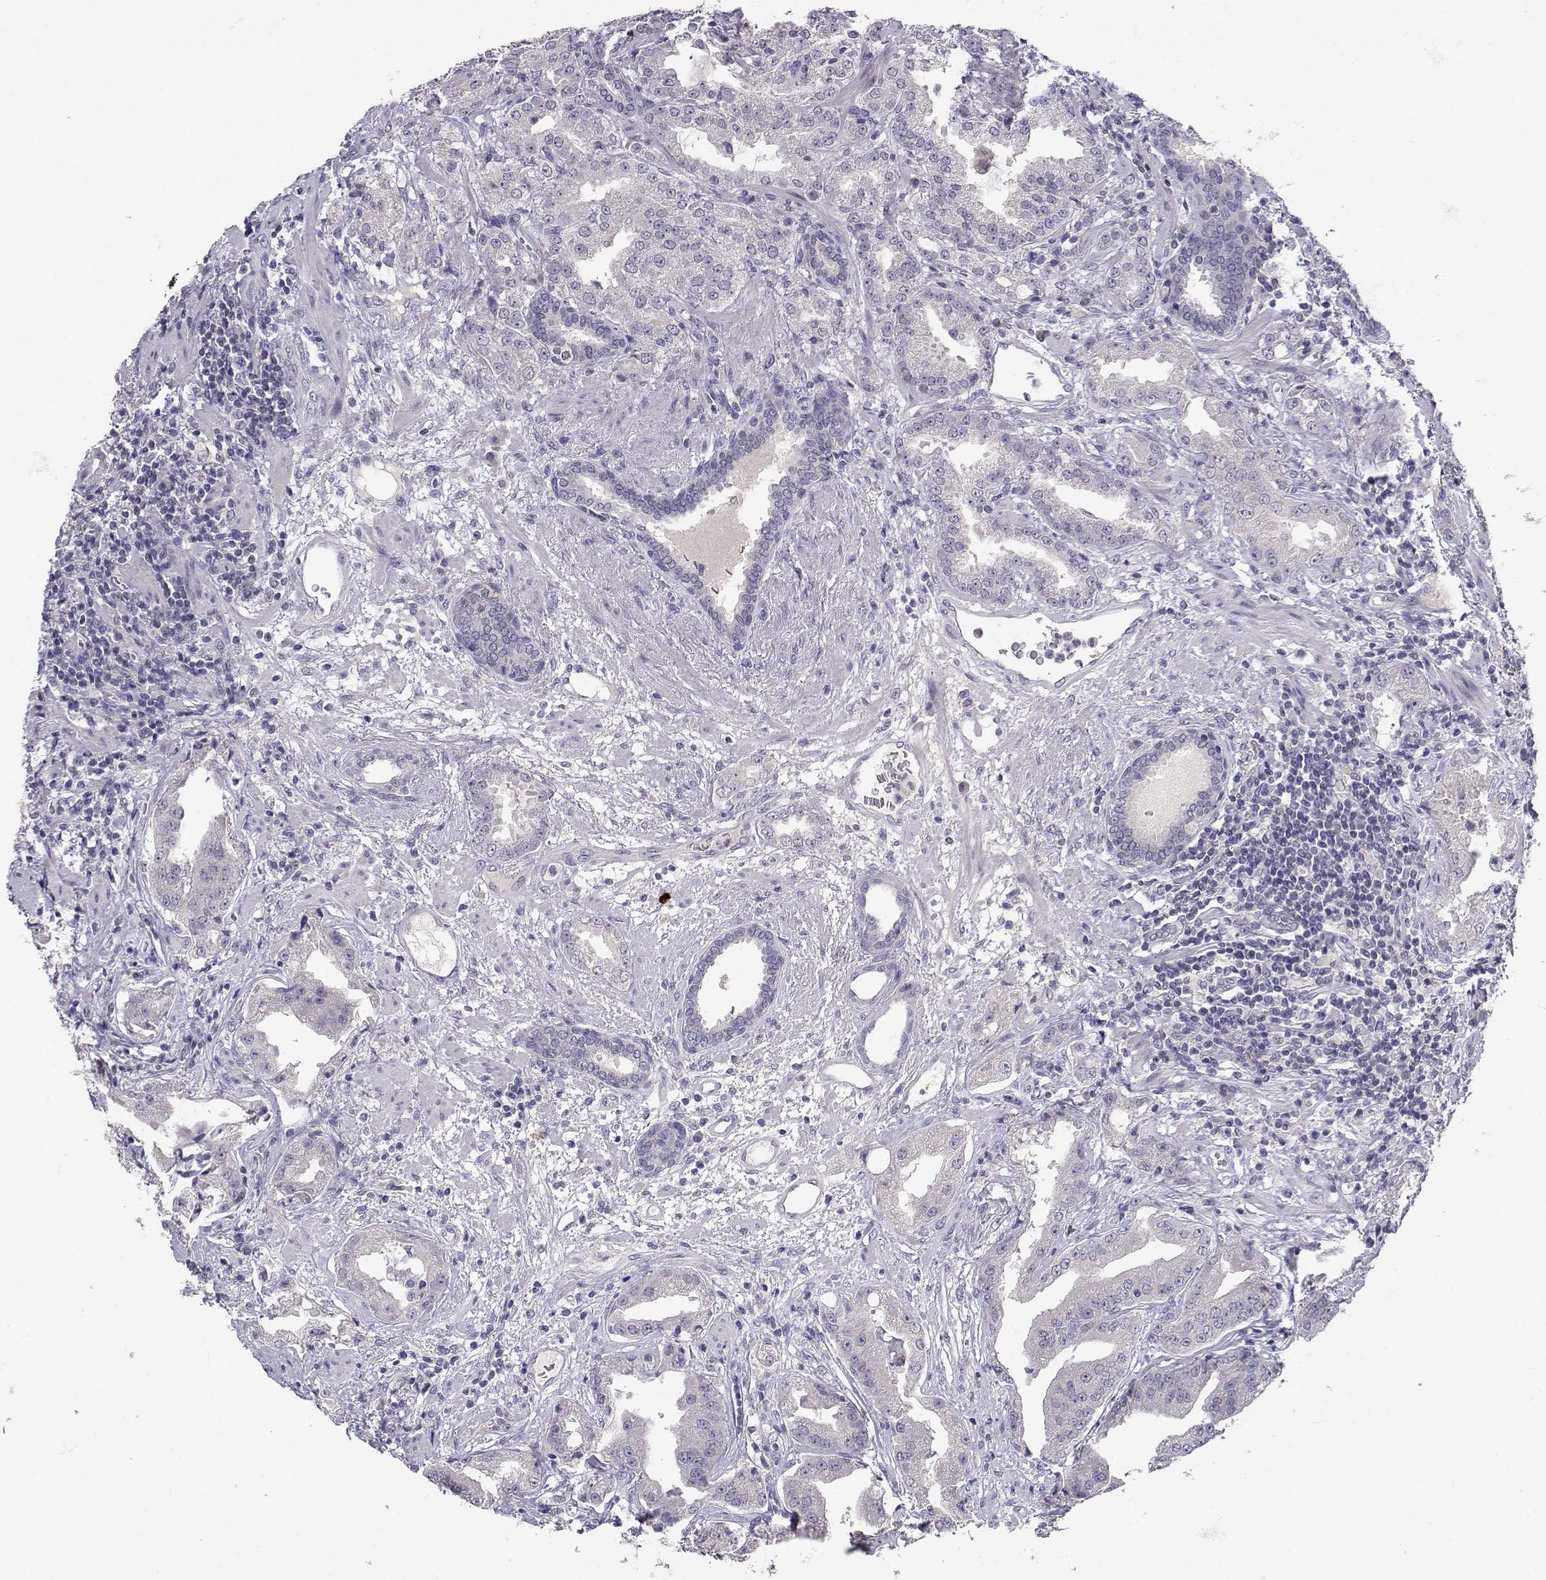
{"staining": {"intensity": "negative", "quantity": "none", "location": "none"}, "tissue": "prostate cancer", "cell_type": "Tumor cells", "image_type": "cancer", "snomed": [{"axis": "morphology", "description": "Adenocarcinoma, Low grade"}, {"axis": "topography", "description": "Prostate"}], "caption": "Human prostate adenocarcinoma (low-grade) stained for a protein using IHC shows no expression in tumor cells.", "gene": "SLC6A3", "patient": {"sex": "male", "age": 62}}